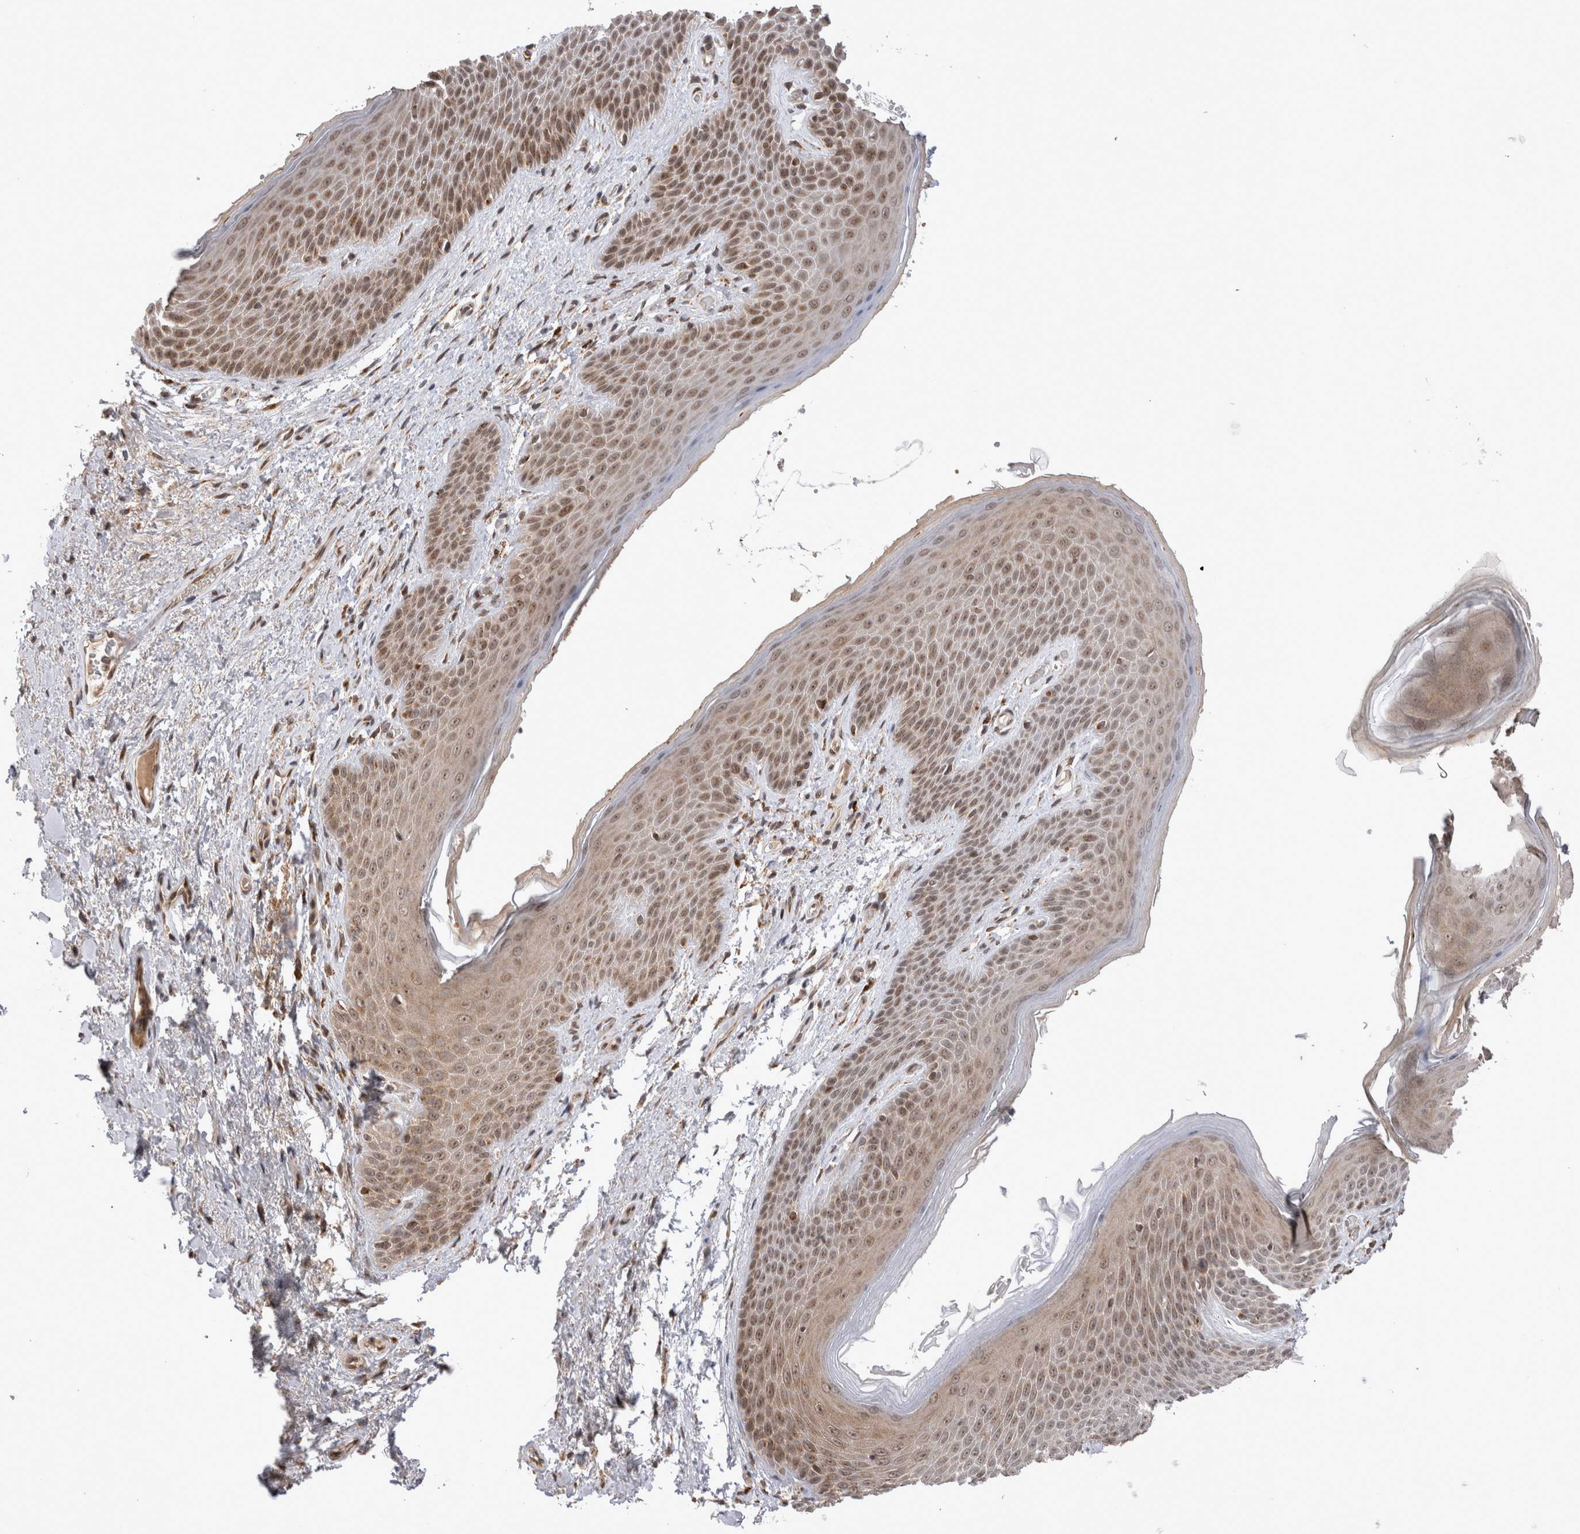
{"staining": {"intensity": "moderate", "quantity": ">75%", "location": "nuclear"}, "tissue": "skin", "cell_type": "Epidermal cells", "image_type": "normal", "snomed": [{"axis": "morphology", "description": "Normal tissue, NOS"}, {"axis": "topography", "description": "Anal"}], "caption": "Skin stained for a protein demonstrates moderate nuclear positivity in epidermal cells. The staining was performed using DAB to visualize the protein expression in brown, while the nuclei were stained in blue with hematoxylin (Magnification: 20x).", "gene": "TMEM65", "patient": {"sex": "male", "age": 74}}